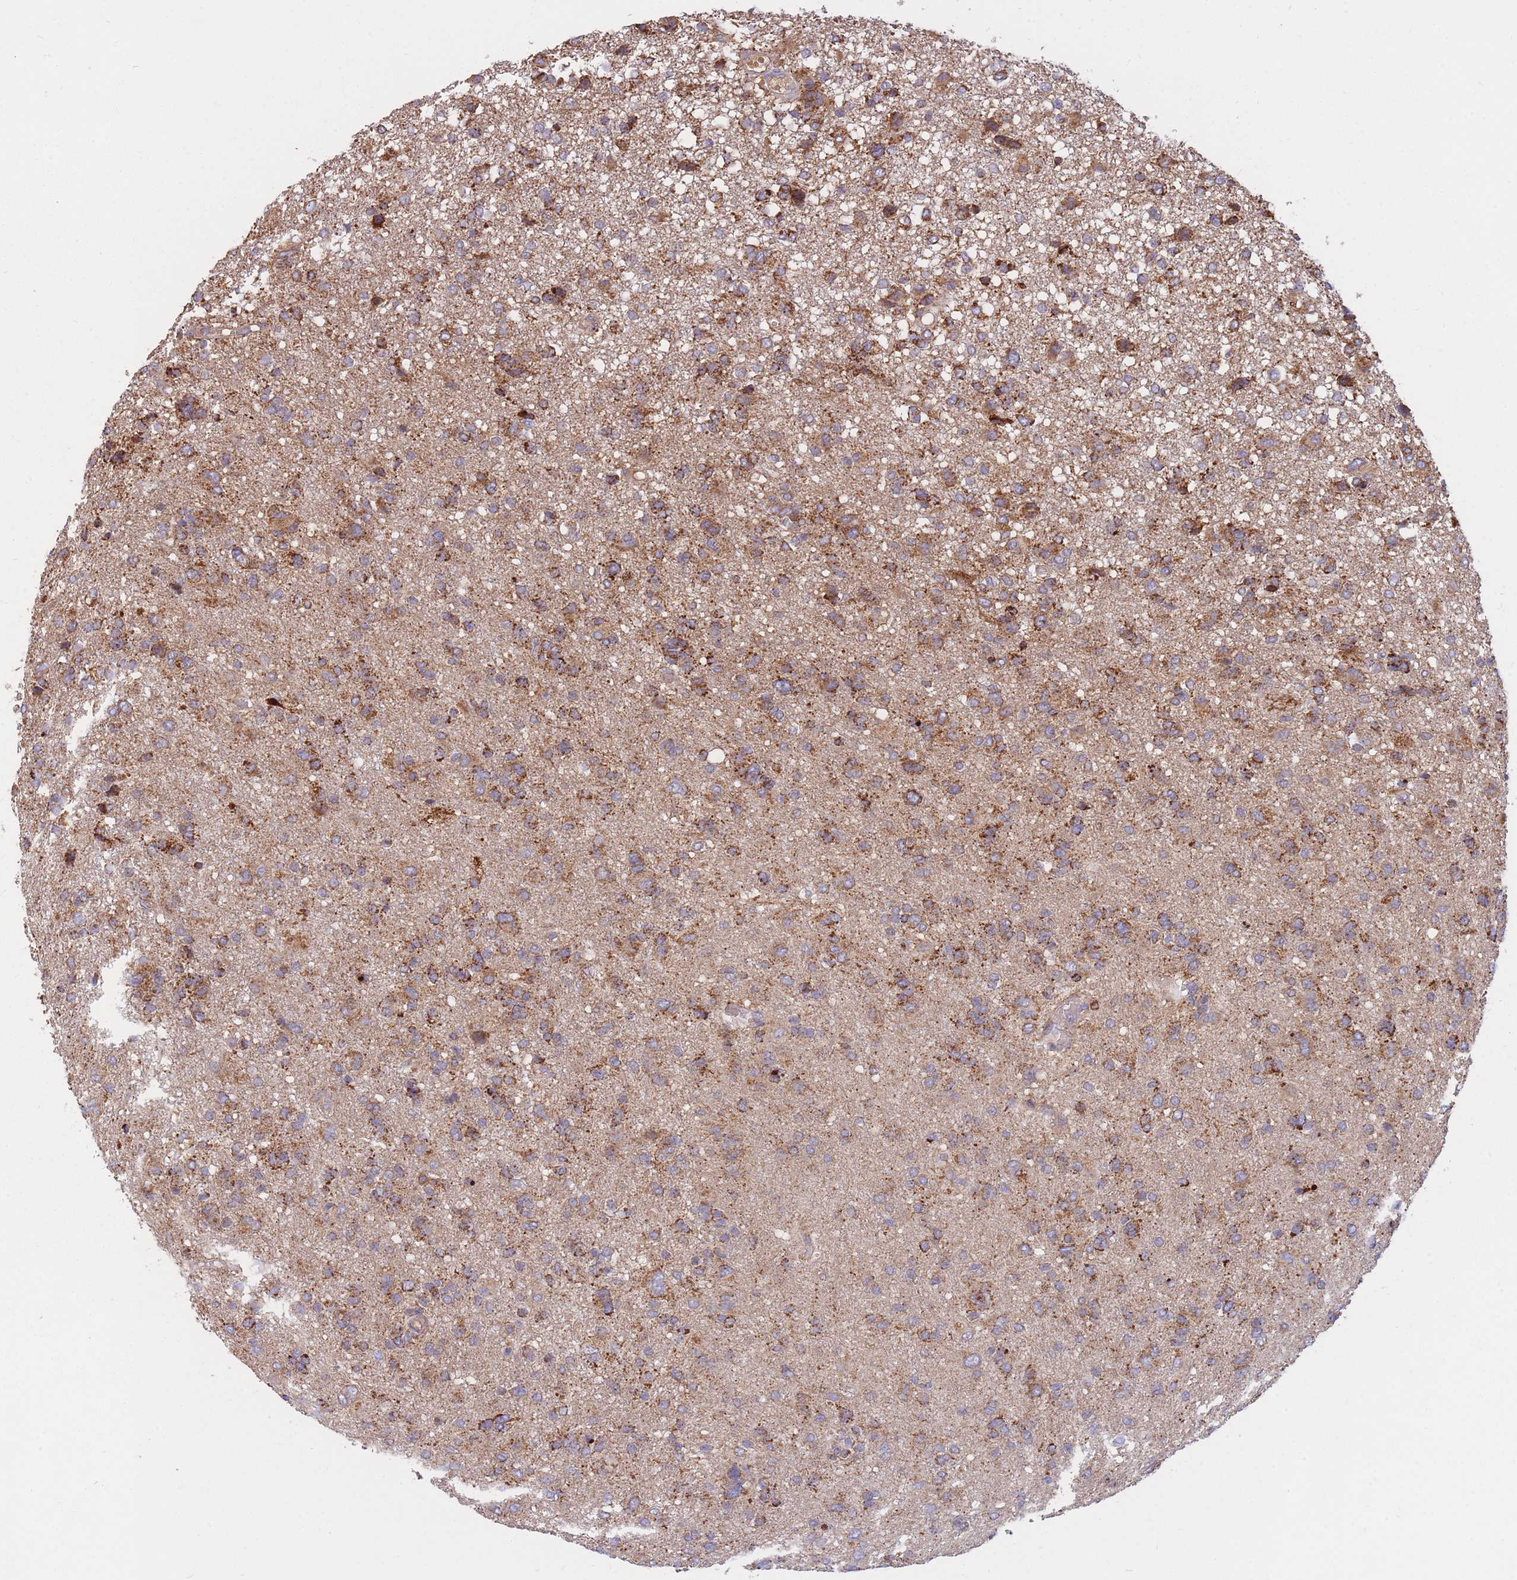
{"staining": {"intensity": "strong", "quantity": ">75%", "location": "cytoplasmic/membranous"}, "tissue": "glioma", "cell_type": "Tumor cells", "image_type": "cancer", "snomed": [{"axis": "morphology", "description": "Glioma, malignant, High grade"}, {"axis": "topography", "description": "Brain"}], "caption": "Tumor cells exhibit strong cytoplasmic/membranous positivity in approximately >75% of cells in glioma.", "gene": "PTPMT1", "patient": {"sex": "female", "age": 59}}